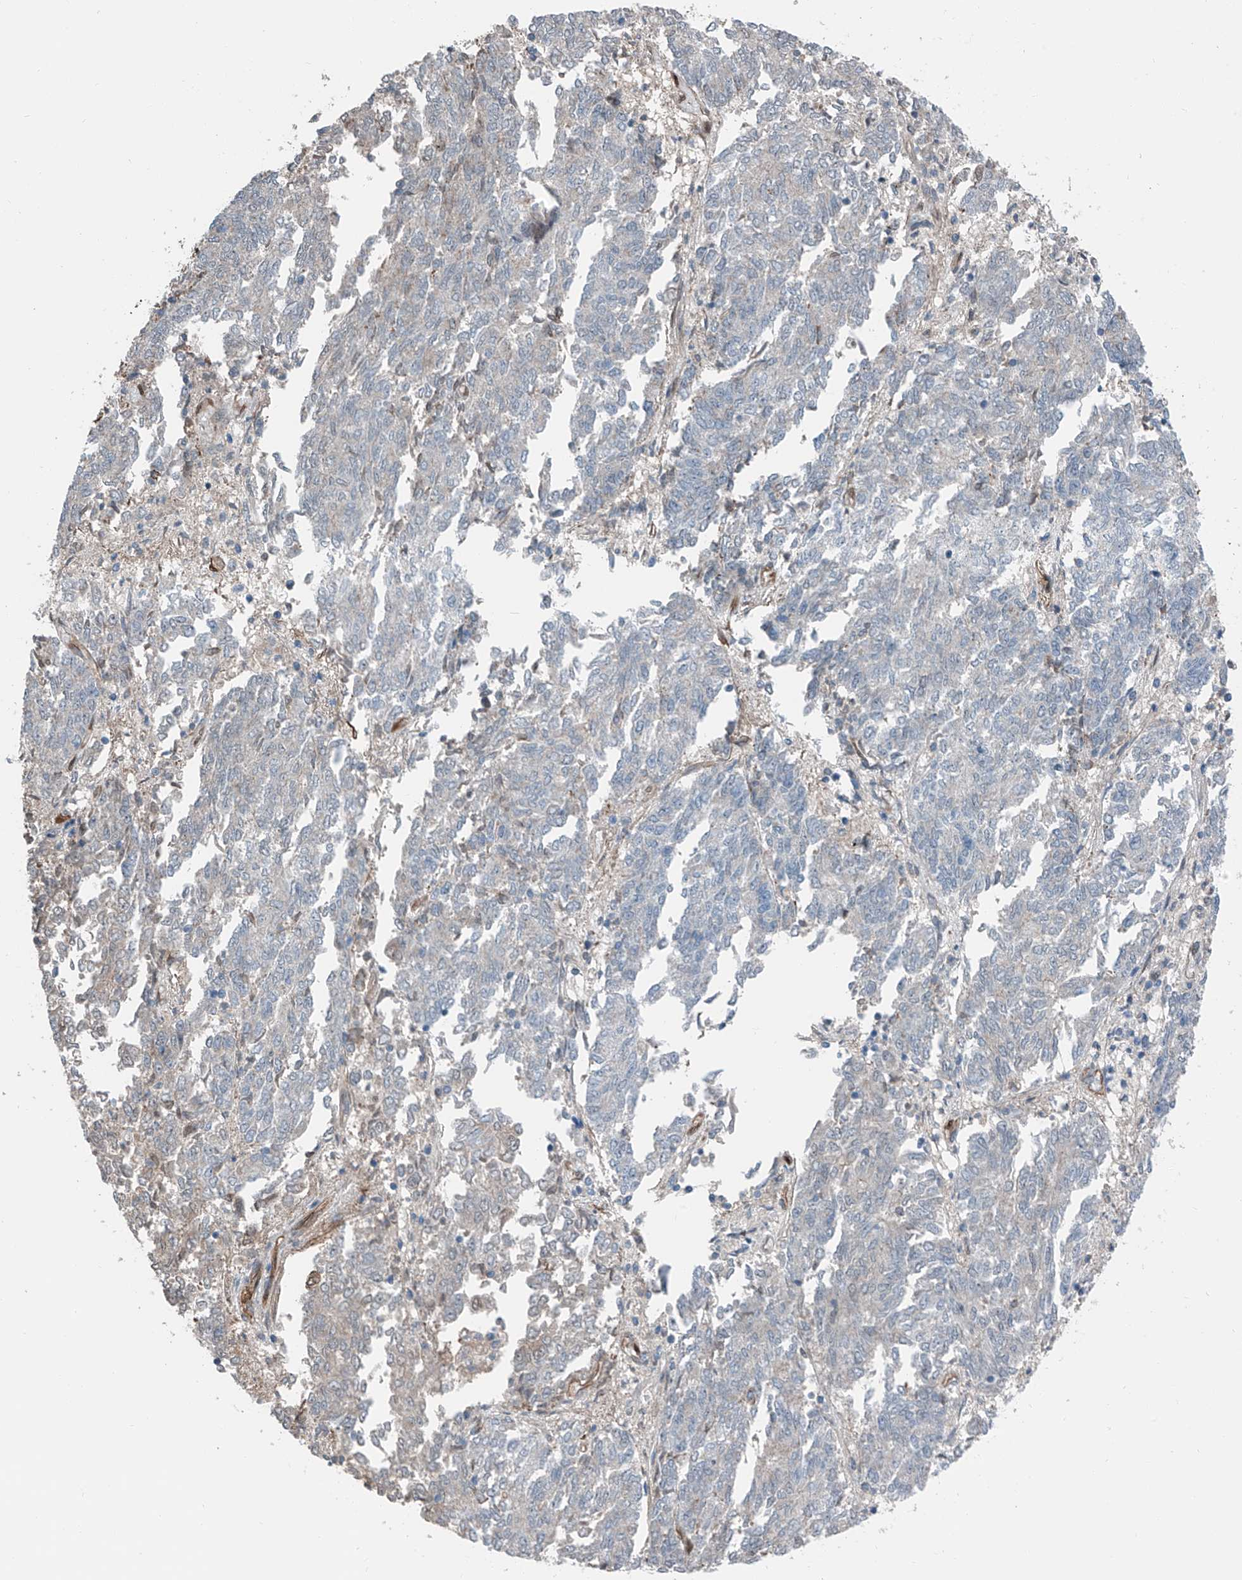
{"staining": {"intensity": "negative", "quantity": "none", "location": "none"}, "tissue": "endometrial cancer", "cell_type": "Tumor cells", "image_type": "cancer", "snomed": [{"axis": "morphology", "description": "Adenocarcinoma, NOS"}, {"axis": "topography", "description": "Endometrium"}], "caption": "IHC of human adenocarcinoma (endometrial) reveals no expression in tumor cells.", "gene": "HSPA6", "patient": {"sex": "female", "age": 80}}